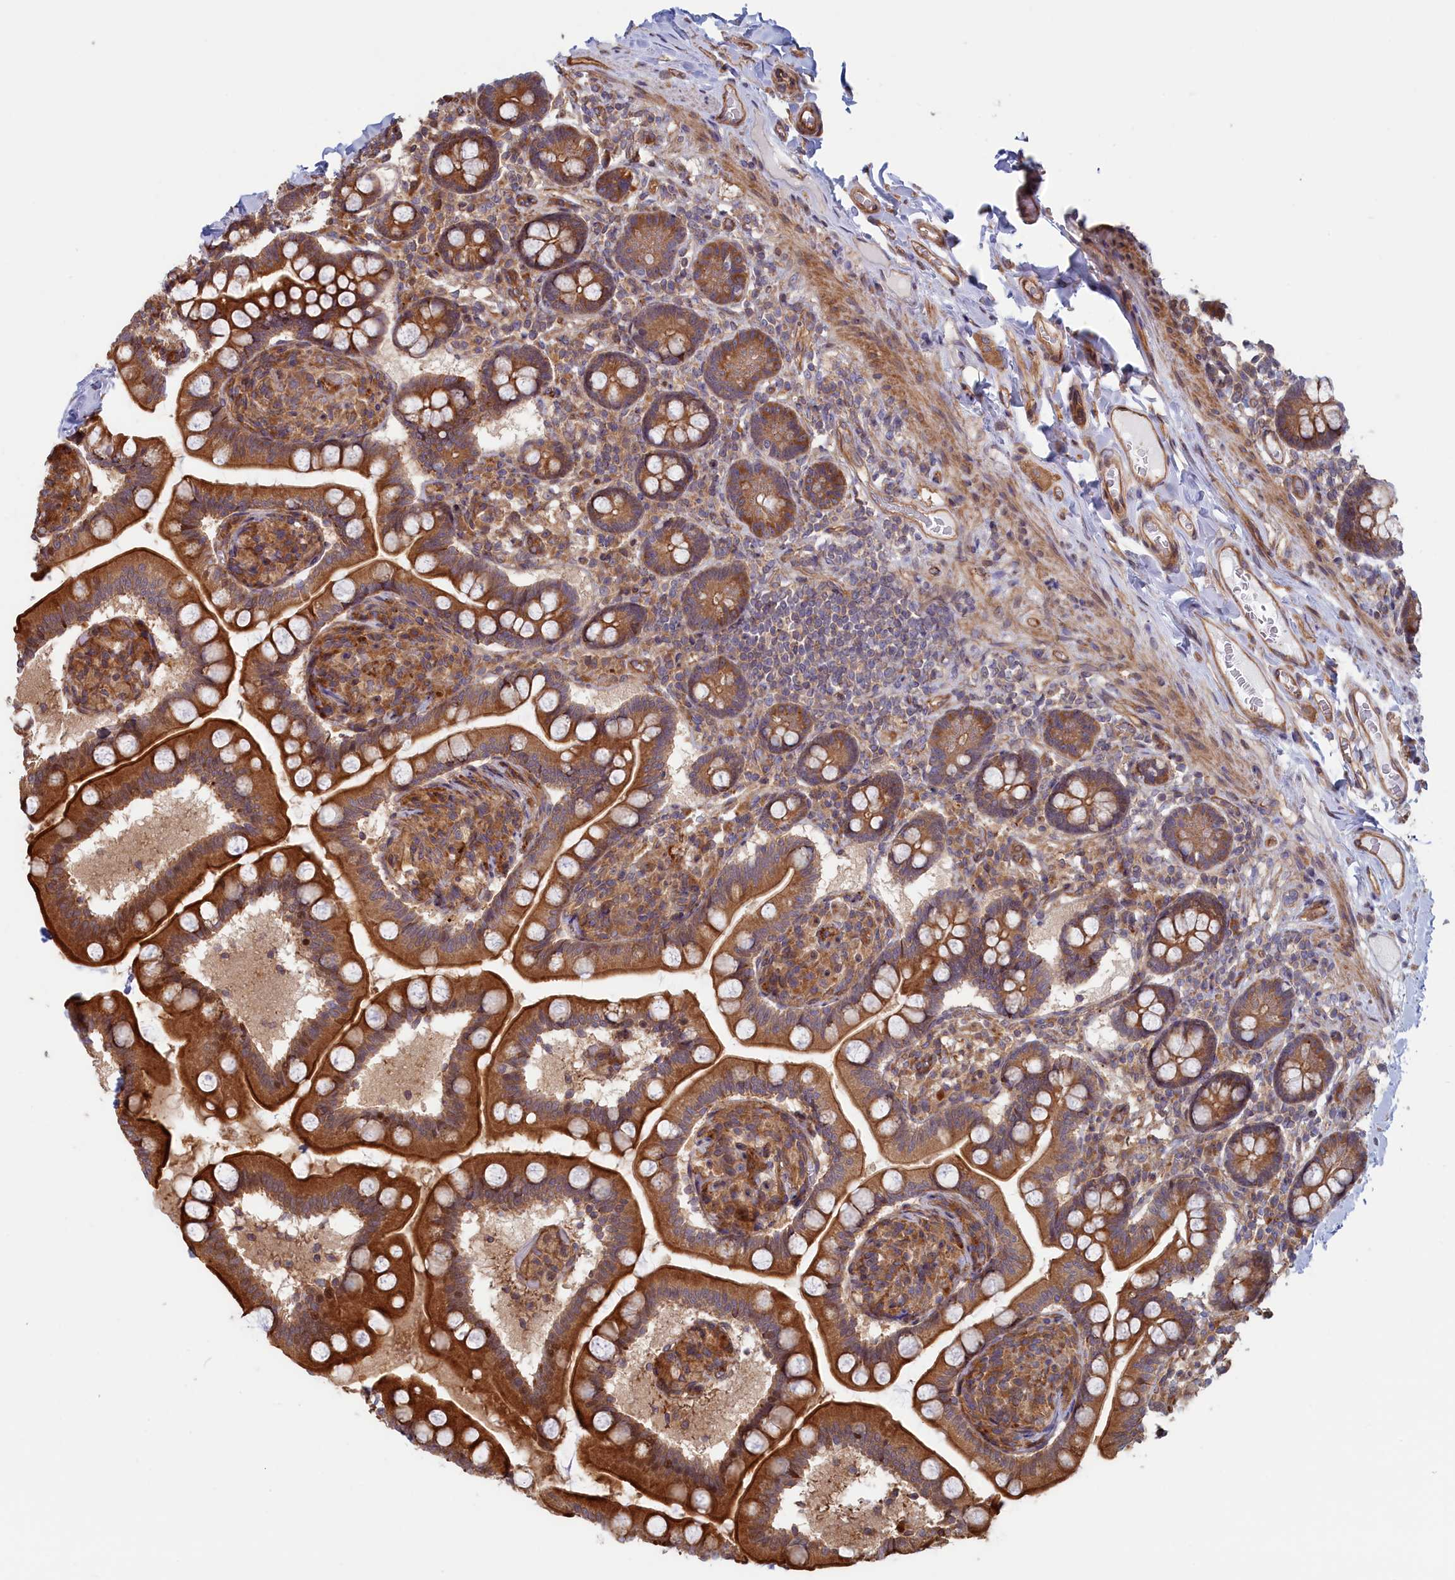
{"staining": {"intensity": "moderate", "quantity": ">75%", "location": "cytoplasmic/membranous"}, "tissue": "small intestine", "cell_type": "Glandular cells", "image_type": "normal", "snomed": [{"axis": "morphology", "description": "Normal tissue, NOS"}, {"axis": "topography", "description": "Small intestine"}], "caption": "This is an image of immunohistochemistry (IHC) staining of benign small intestine, which shows moderate positivity in the cytoplasmic/membranous of glandular cells.", "gene": "RILPL1", "patient": {"sex": "female", "age": 64}}